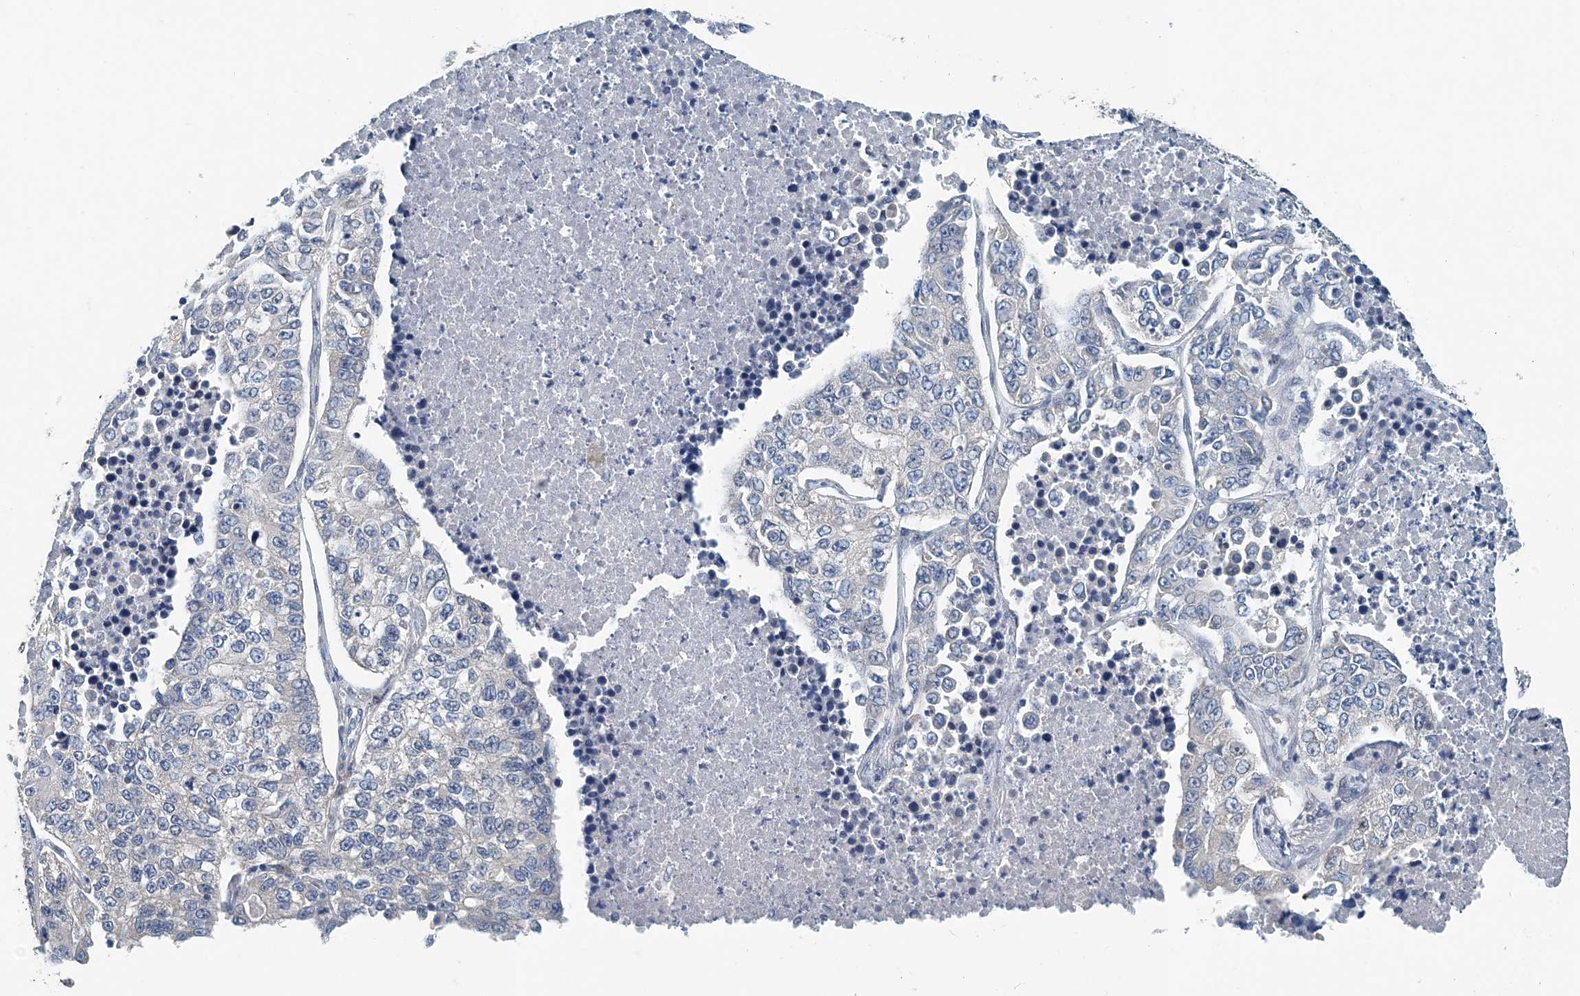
{"staining": {"intensity": "negative", "quantity": "none", "location": "none"}, "tissue": "lung cancer", "cell_type": "Tumor cells", "image_type": "cancer", "snomed": [{"axis": "morphology", "description": "Adenocarcinoma, NOS"}, {"axis": "topography", "description": "Lung"}], "caption": "Human lung adenocarcinoma stained for a protein using IHC displays no staining in tumor cells.", "gene": "EEF1A2", "patient": {"sex": "male", "age": 49}}